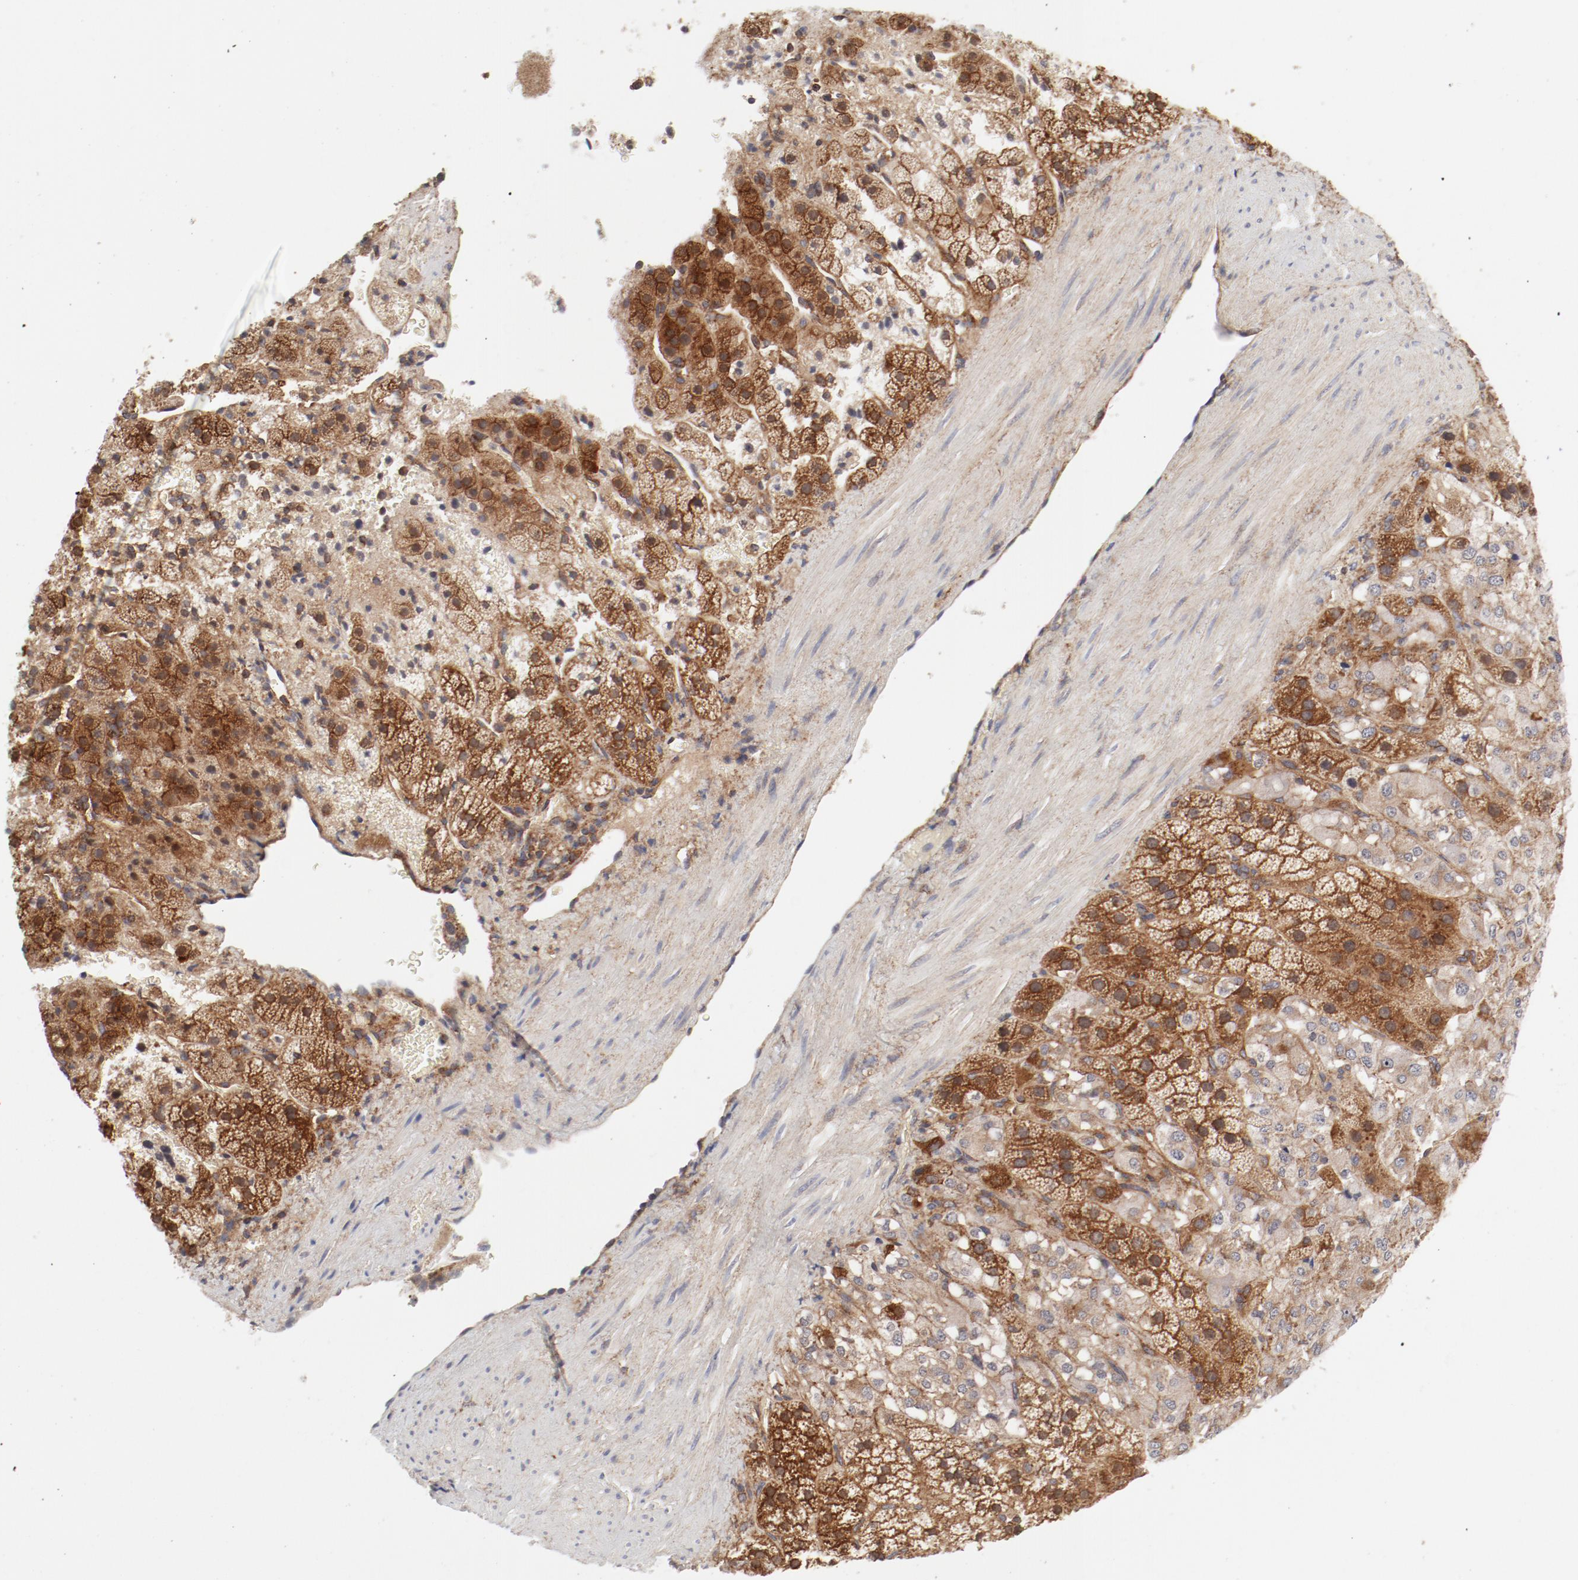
{"staining": {"intensity": "moderate", "quantity": ">75%", "location": "cytoplasmic/membranous"}, "tissue": "adrenal gland", "cell_type": "Glandular cells", "image_type": "normal", "snomed": [{"axis": "morphology", "description": "Normal tissue, NOS"}, {"axis": "topography", "description": "Adrenal gland"}], "caption": "IHC staining of benign adrenal gland, which reveals medium levels of moderate cytoplasmic/membranous staining in about >75% of glandular cells indicating moderate cytoplasmic/membranous protein positivity. The staining was performed using DAB (3,3'-diaminobenzidine) (brown) for protein detection and nuclei were counterstained in hematoxylin (blue).", "gene": "AP2A1", "patient": {"sex": "female", "age": 44}}